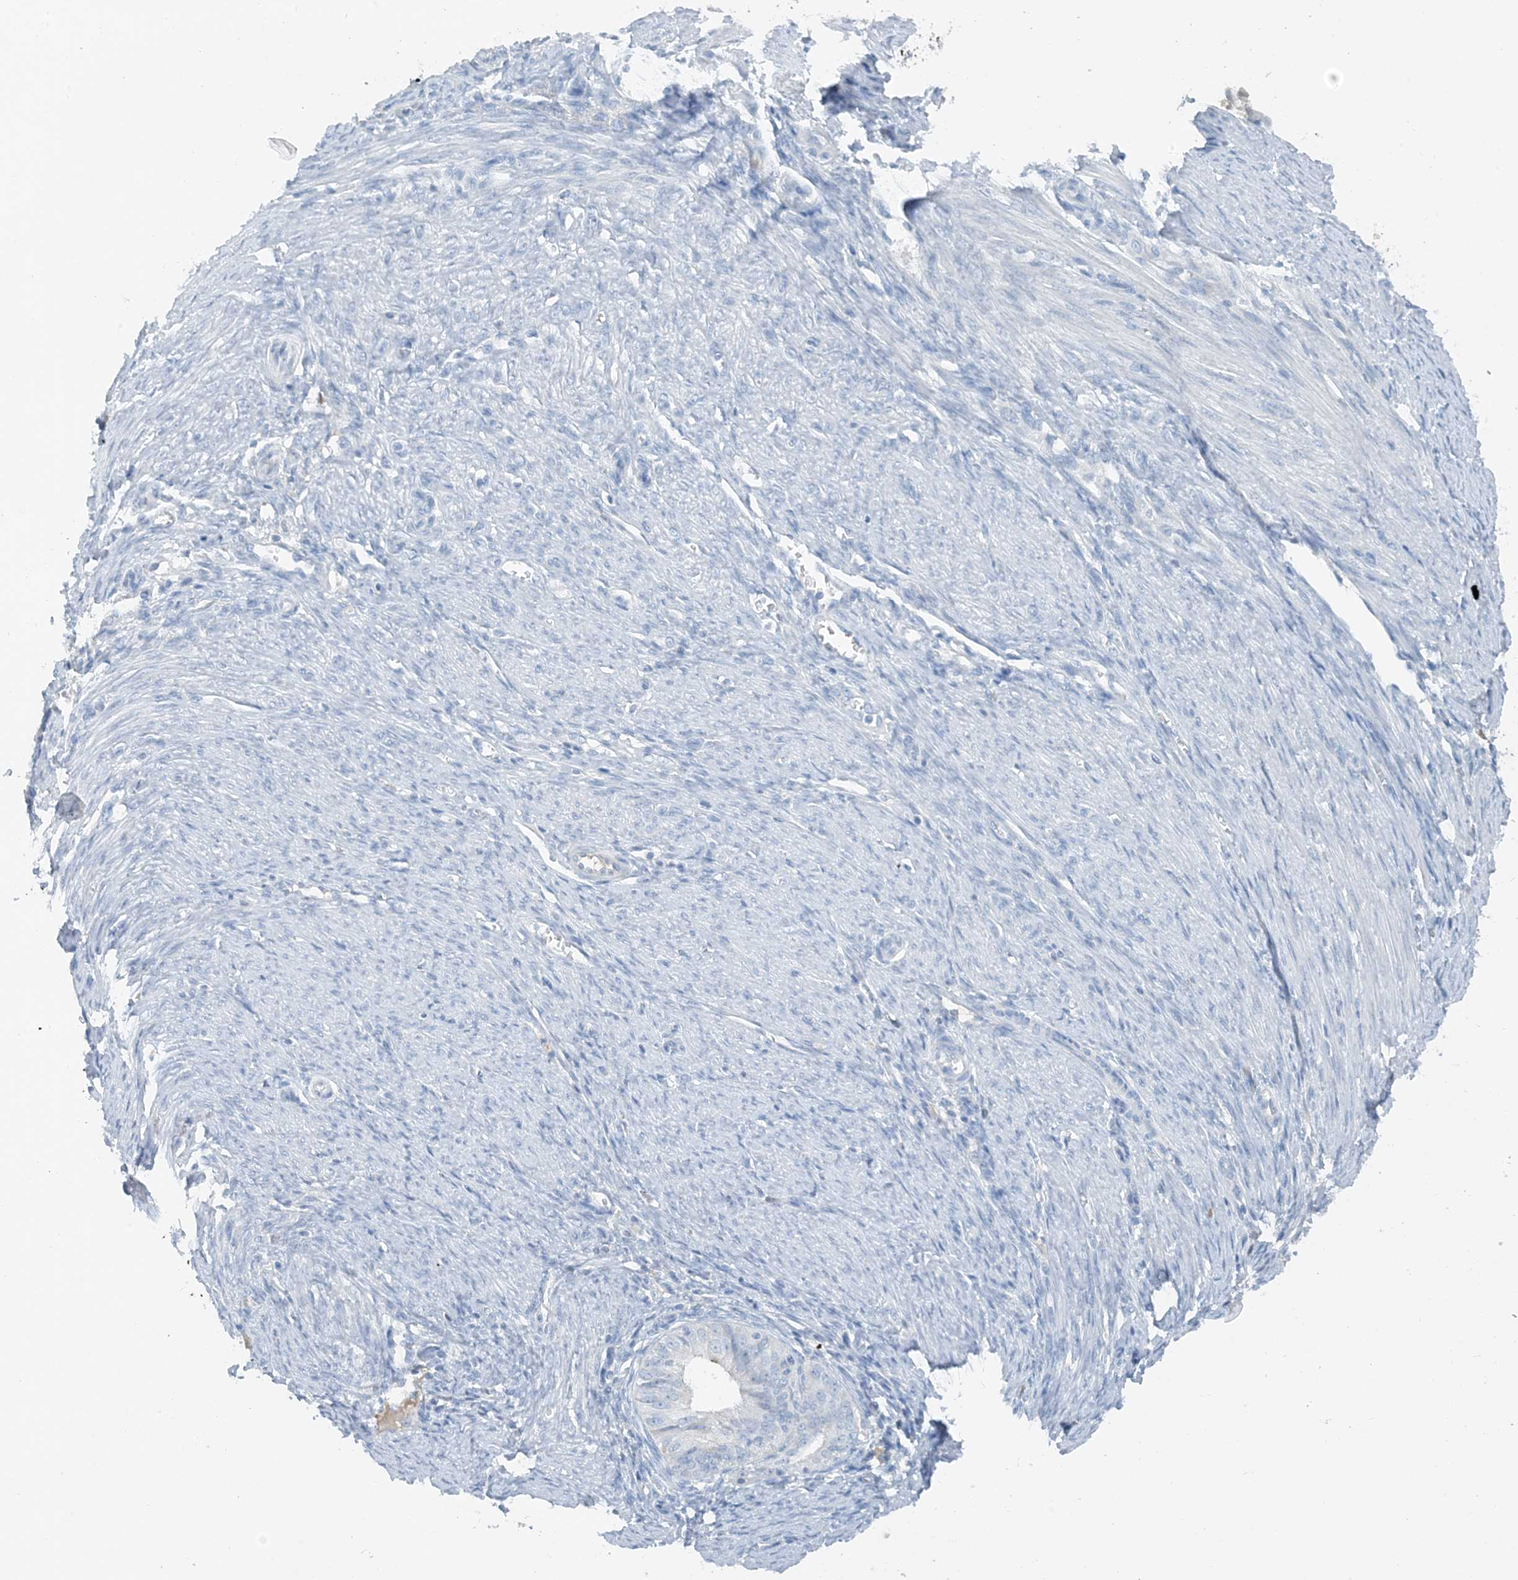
{"staining": {"intensity": "negative", "quantity": "none", "location": "none"}, "tissue": "endometrial cancer", "cell_type": "Tumor cells", "image_type": "cancer", "snomed": [{"axis": "morphology", "description": "Adenocarcinoma, NOS"}, {"axis": "topography", "description": "Endometrium"}], "caption": "An image of human adenocarcinoma (endometrial) is negative for staining in tumor cells. The staining was performed using DAB to visualize the protein expression in brown, while the nuclei were stained in blue with hematoxylin (Magnification: 20x).", "gene": "CTRL", "patient": {"sex": "female", "age": 51}}